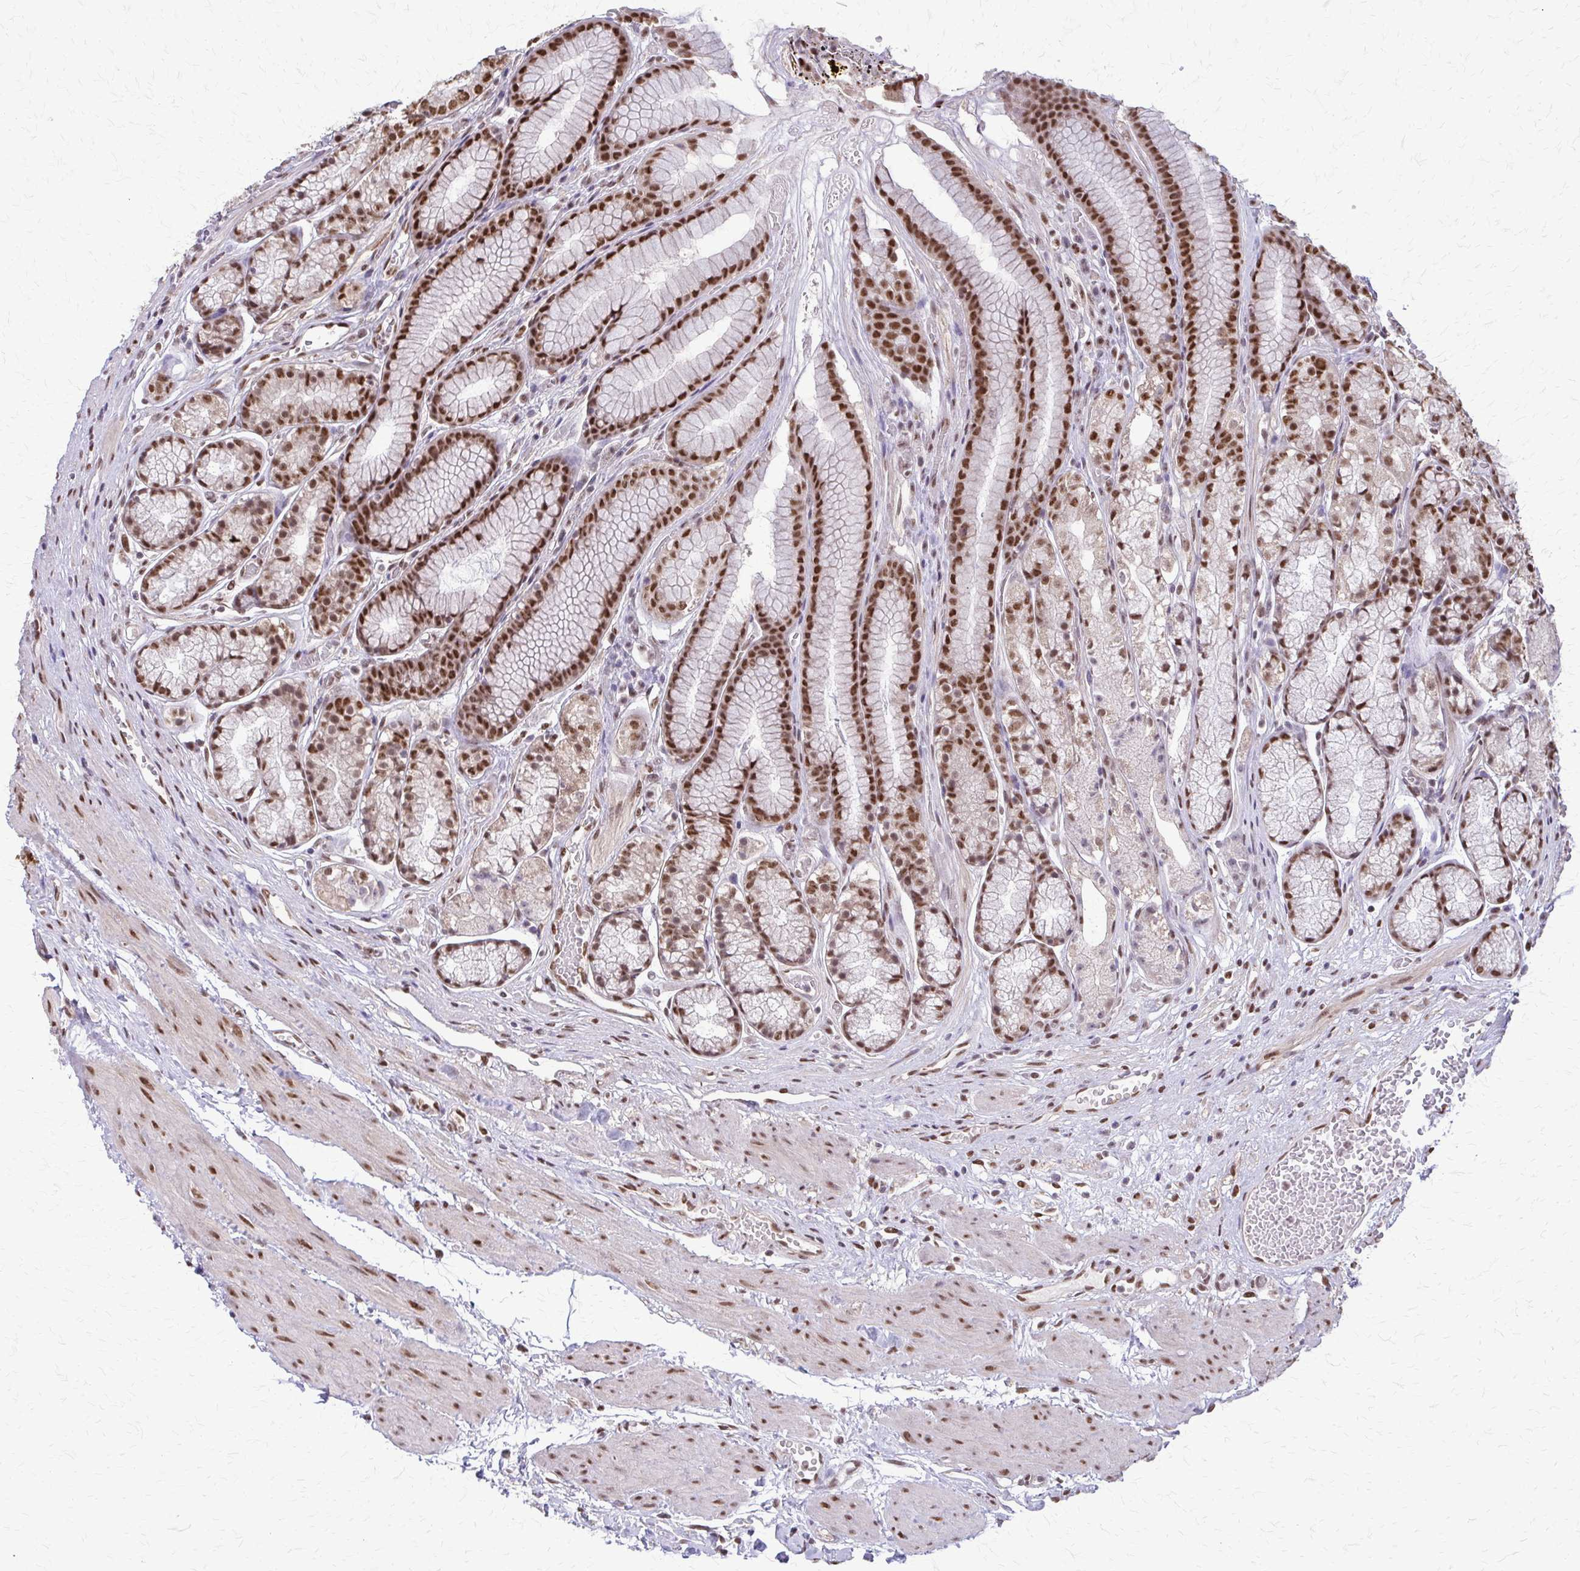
{"staining": {"intensity": "moderate", "quantity": "25%-75%", "location": "cytoplasmic/membranous,nuclear"}, "tissue": "stomach", "cell_type": "Glandular cells", "image_type": "normal", "snomed": [{"axis": "morphology", "description": "Normal tissue, NOS"}, {"axis": "topography", "description": "Smooth muscle"}, {"axis": "topography", "description": "Stomach"}], "caption": "Stomach stained with DAB immunohistochemistry reveals medium levels of moderate cytoplasmic/membranous,nuclear expression in approximately 25%-75% of glandular cells.", "gene": "TTF1", "patient": {"sex": "male", "age": 70}}